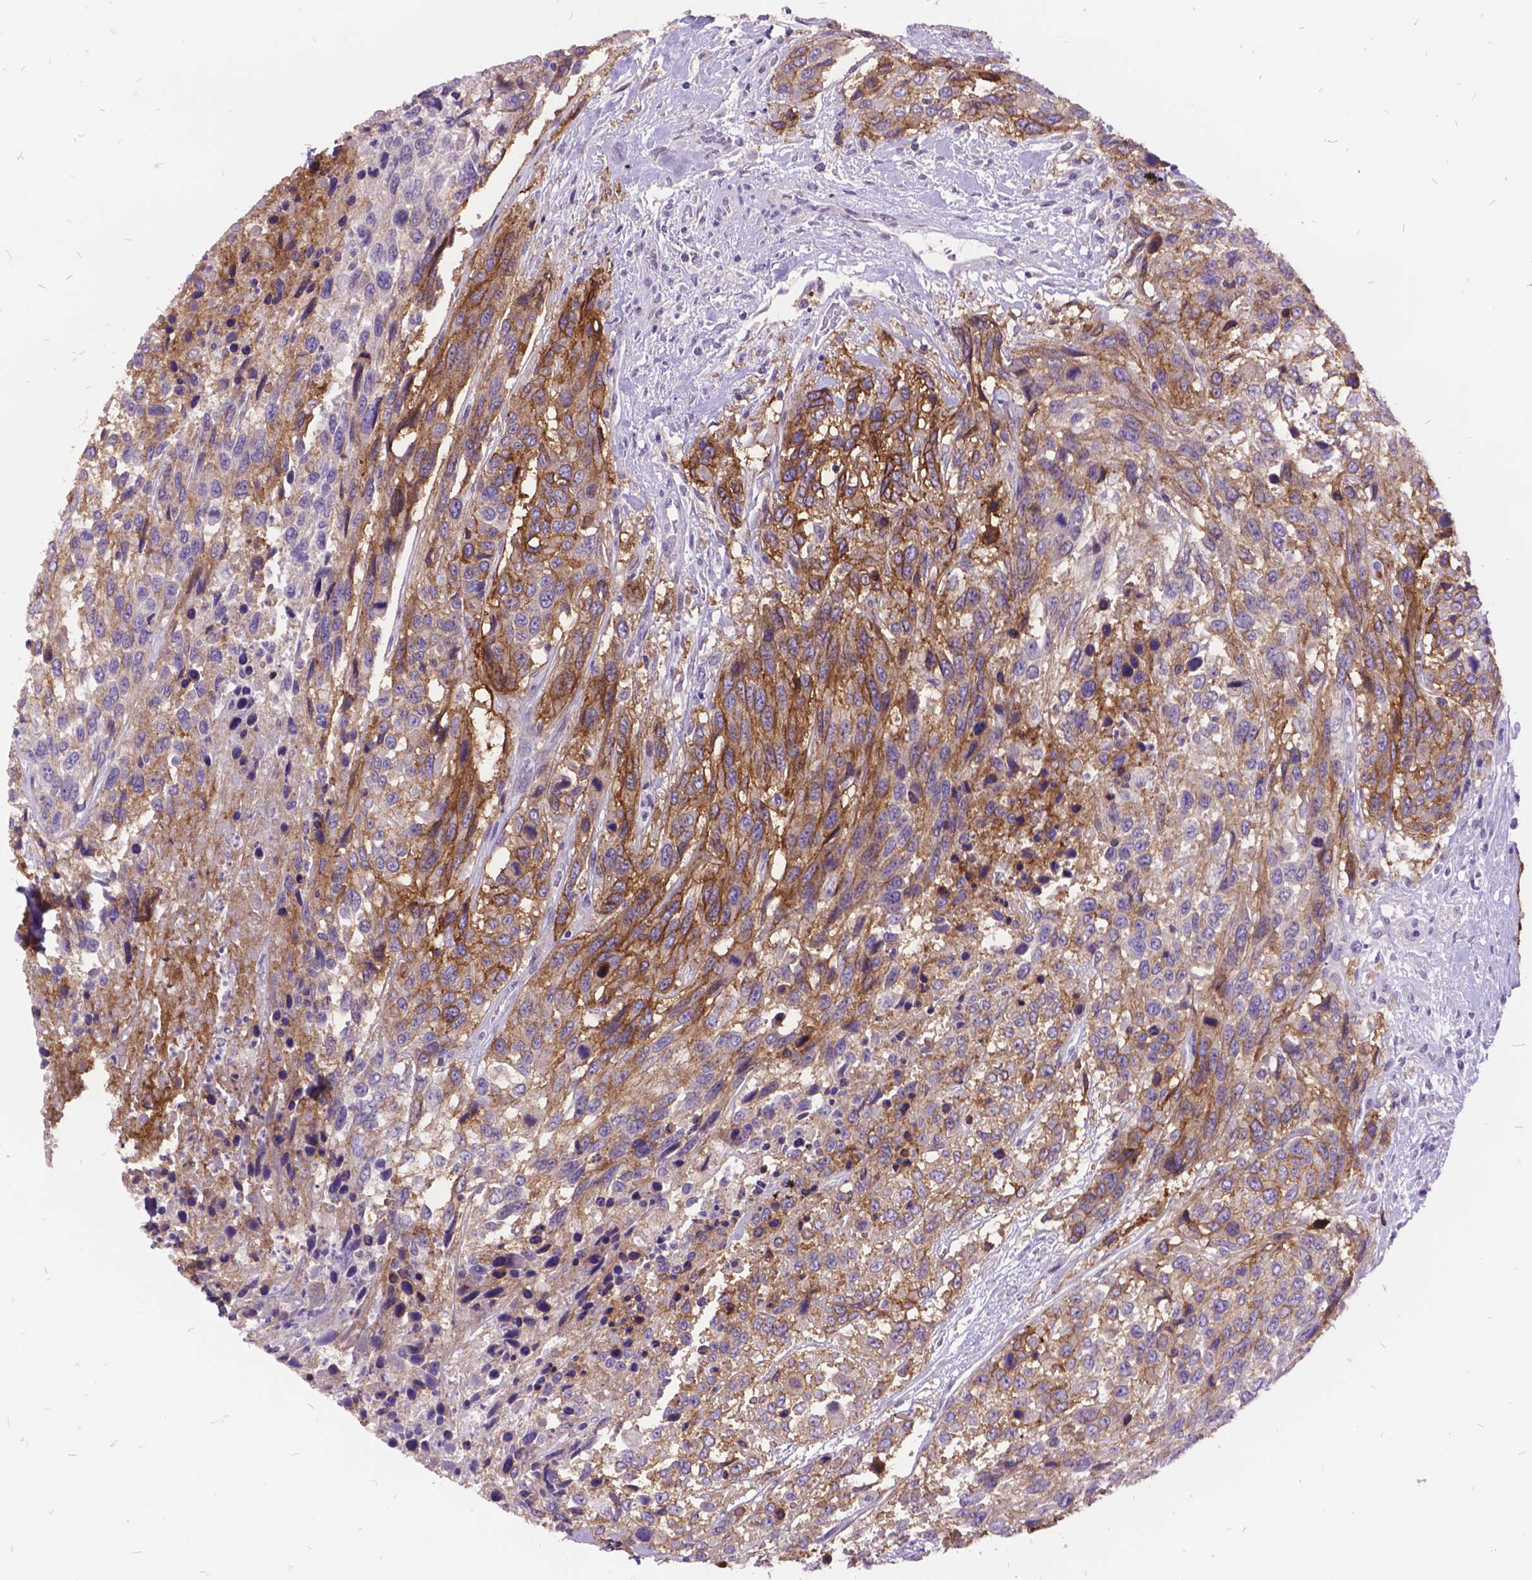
{"staining": {"intensity": "moderate", "quantity": ">75%", "location": "cytoplasmic/membranous"}, "tissue": "urothelial cancer", "cell_type": "Tumor cells", "image_type": "cancer", "snomed": [{"axis": "morphology", "description": "Urothelial carcinoma, High grade"}, {"axis": "topography", "description": "Urinary bladder"}], "caption": "Immunohistochemical staining of urothelial cancer reveals medium levels of moderate cytoplasmic/membranous protein positivity in about >75% of tumor cells.", "gene": "ITGB6", "patient": {"sex": "female", "age": 70}}